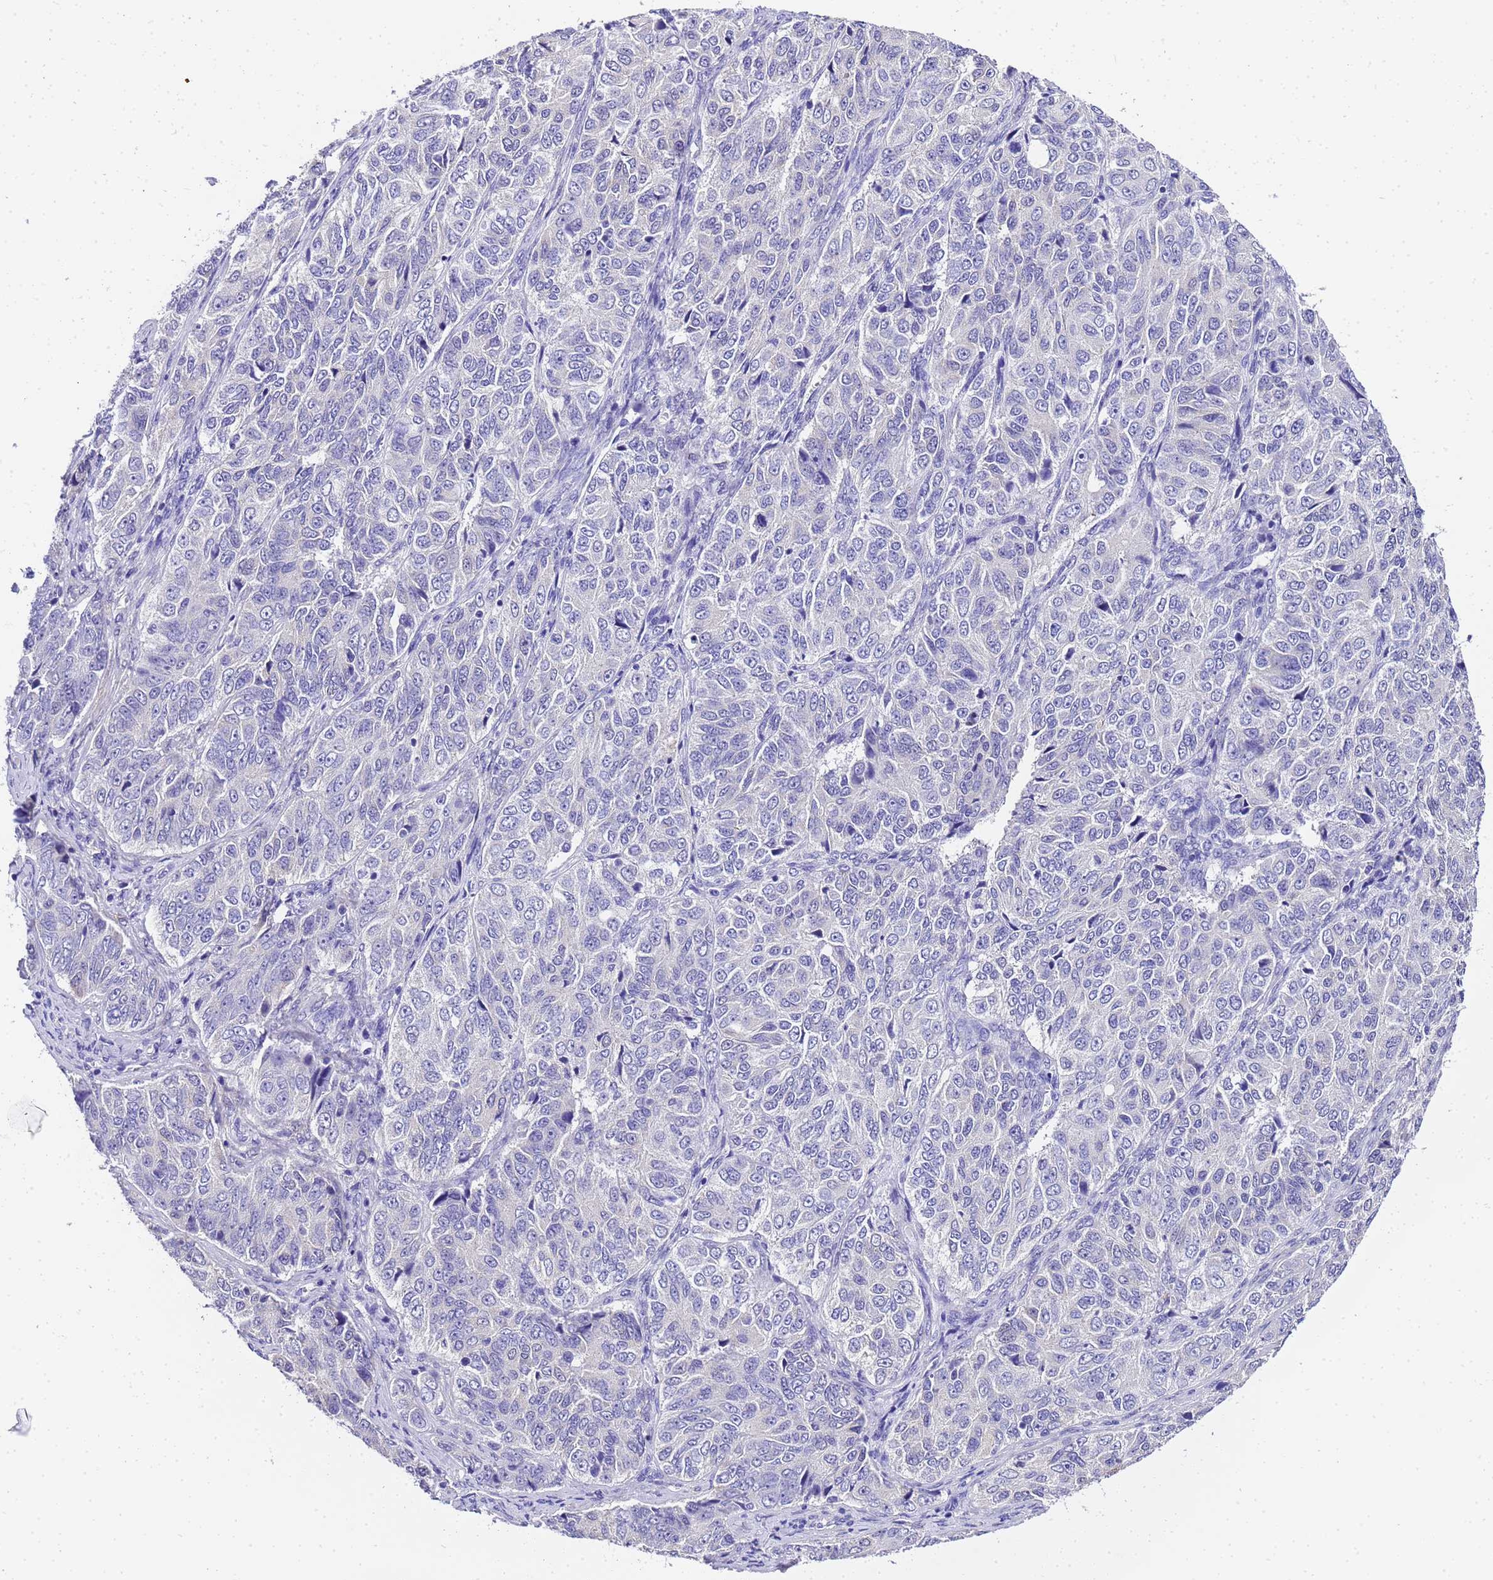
{"staining": {"intensity": "negative", "quantity": "none", "location": "none"}, "tissue": "ovarian cancer", "cell_type": "Tumor cells", "image_type": "cancer", "snomed": [{"axis": "morphology", "description": "Carcinoma, endometroid"}, {"axis": "topography", "description": "Ovary"}], "caption": "IHC photomicrograph of ovarian cancer stained for a protein (brown), which exhibits no staining in tumor cells. (Stains: DAB (3,3'-diaminobenzidine) immunohistochemistry with hematoxylin counter stain, Microscopy: brightfield microscopy at high magnification).", "gene": "HSPB6", "patient": {"sex": "female", "age": 51}}